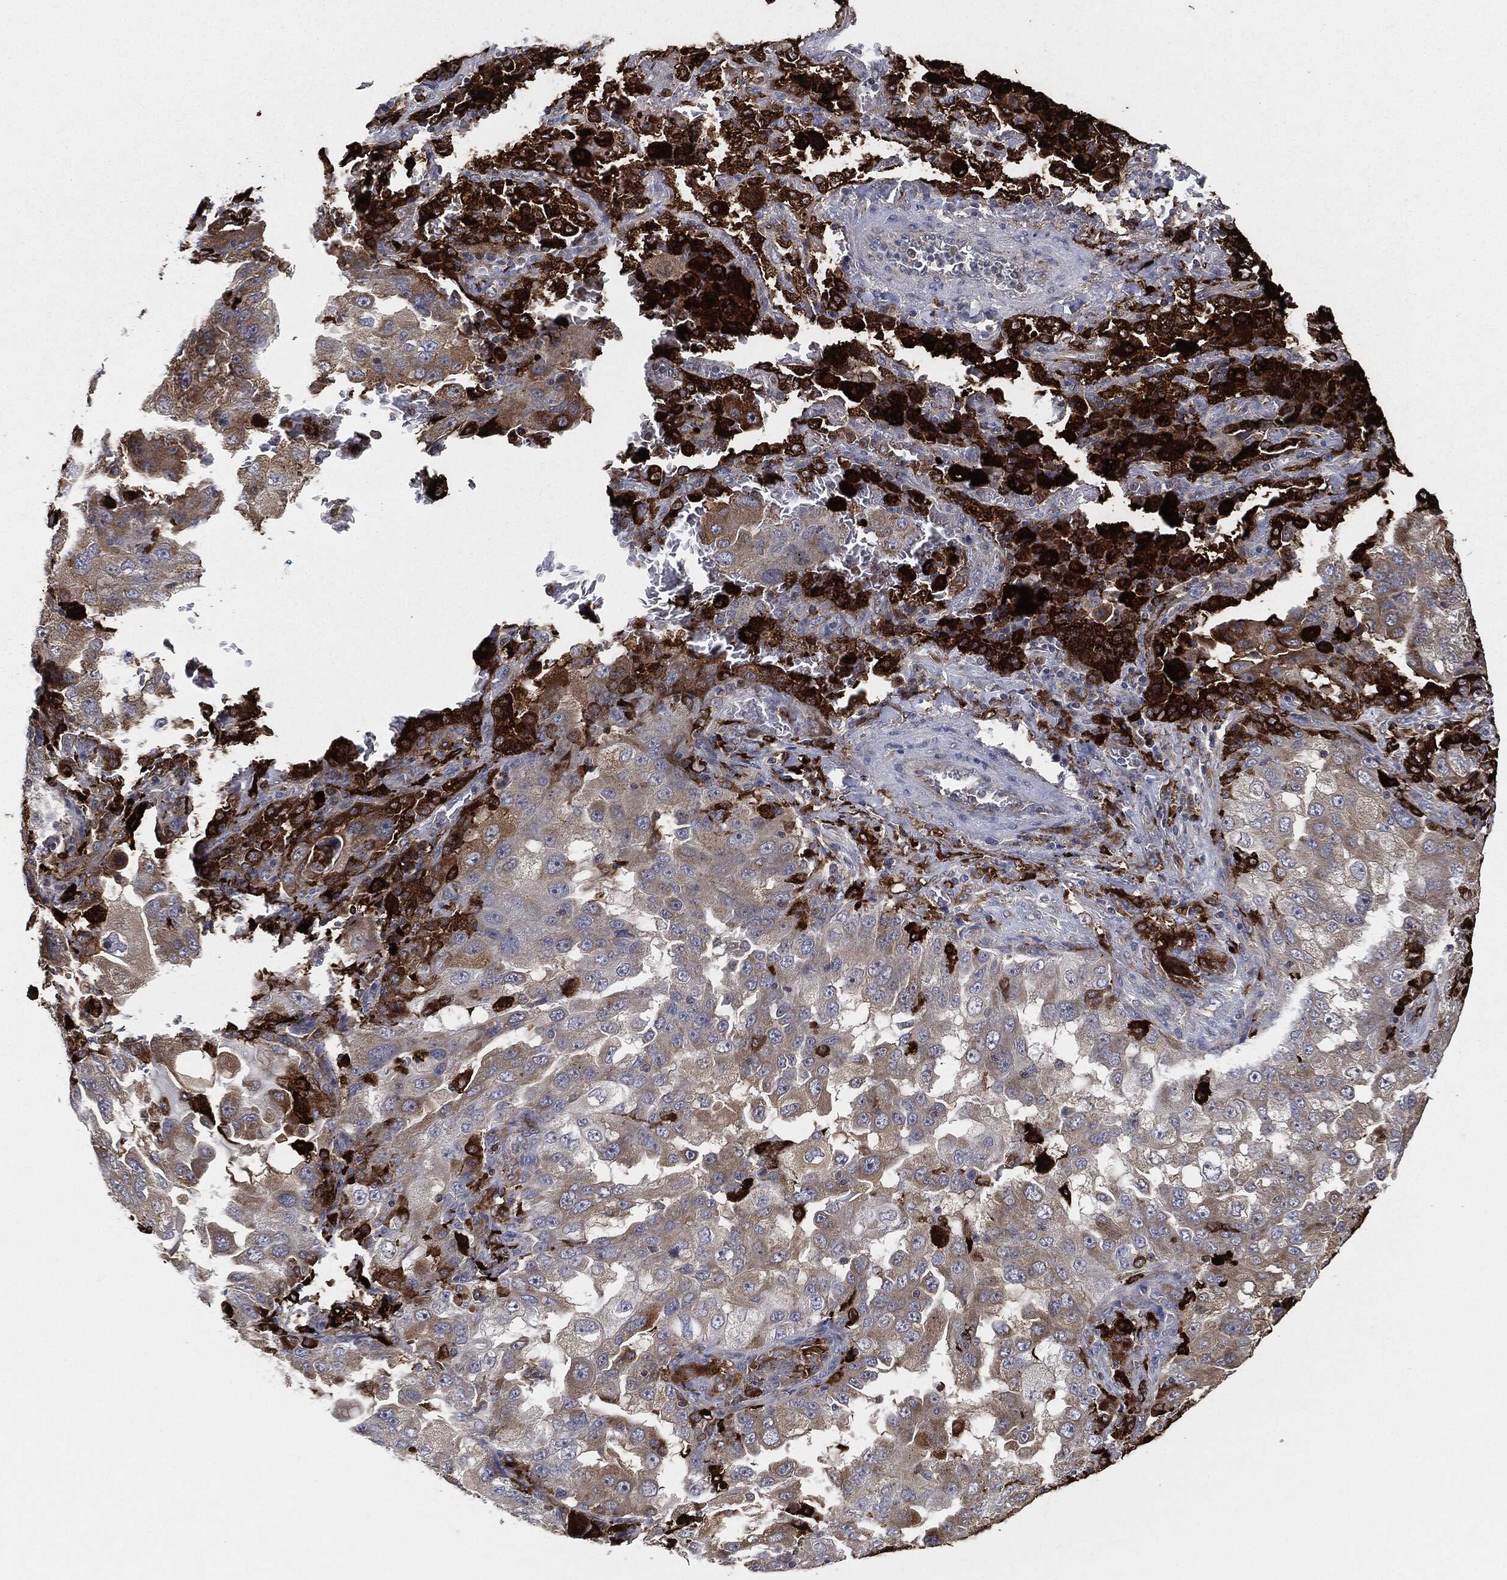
{"staining": {"intensity": "strong", "quantity": "<25%", "location": "cytoplasmic/membranous"}, "tissue": "lung cancer", "cell_type": "Tumor cells", "image_type": "cancer", "snomed": [{"axis": "morphology", "description": "Adenocarcinoma, NOS"}, {"axis": "topography", "description": "Lung"}], "caption": "Lung adenocarcinoma stained for a protein (brown) demonstrates strong cytoplasmic/membranous positive staining in about <25% of tumor cells.", "gene": "TMEM11", "patient": {"sex": "female", "age": 61}}